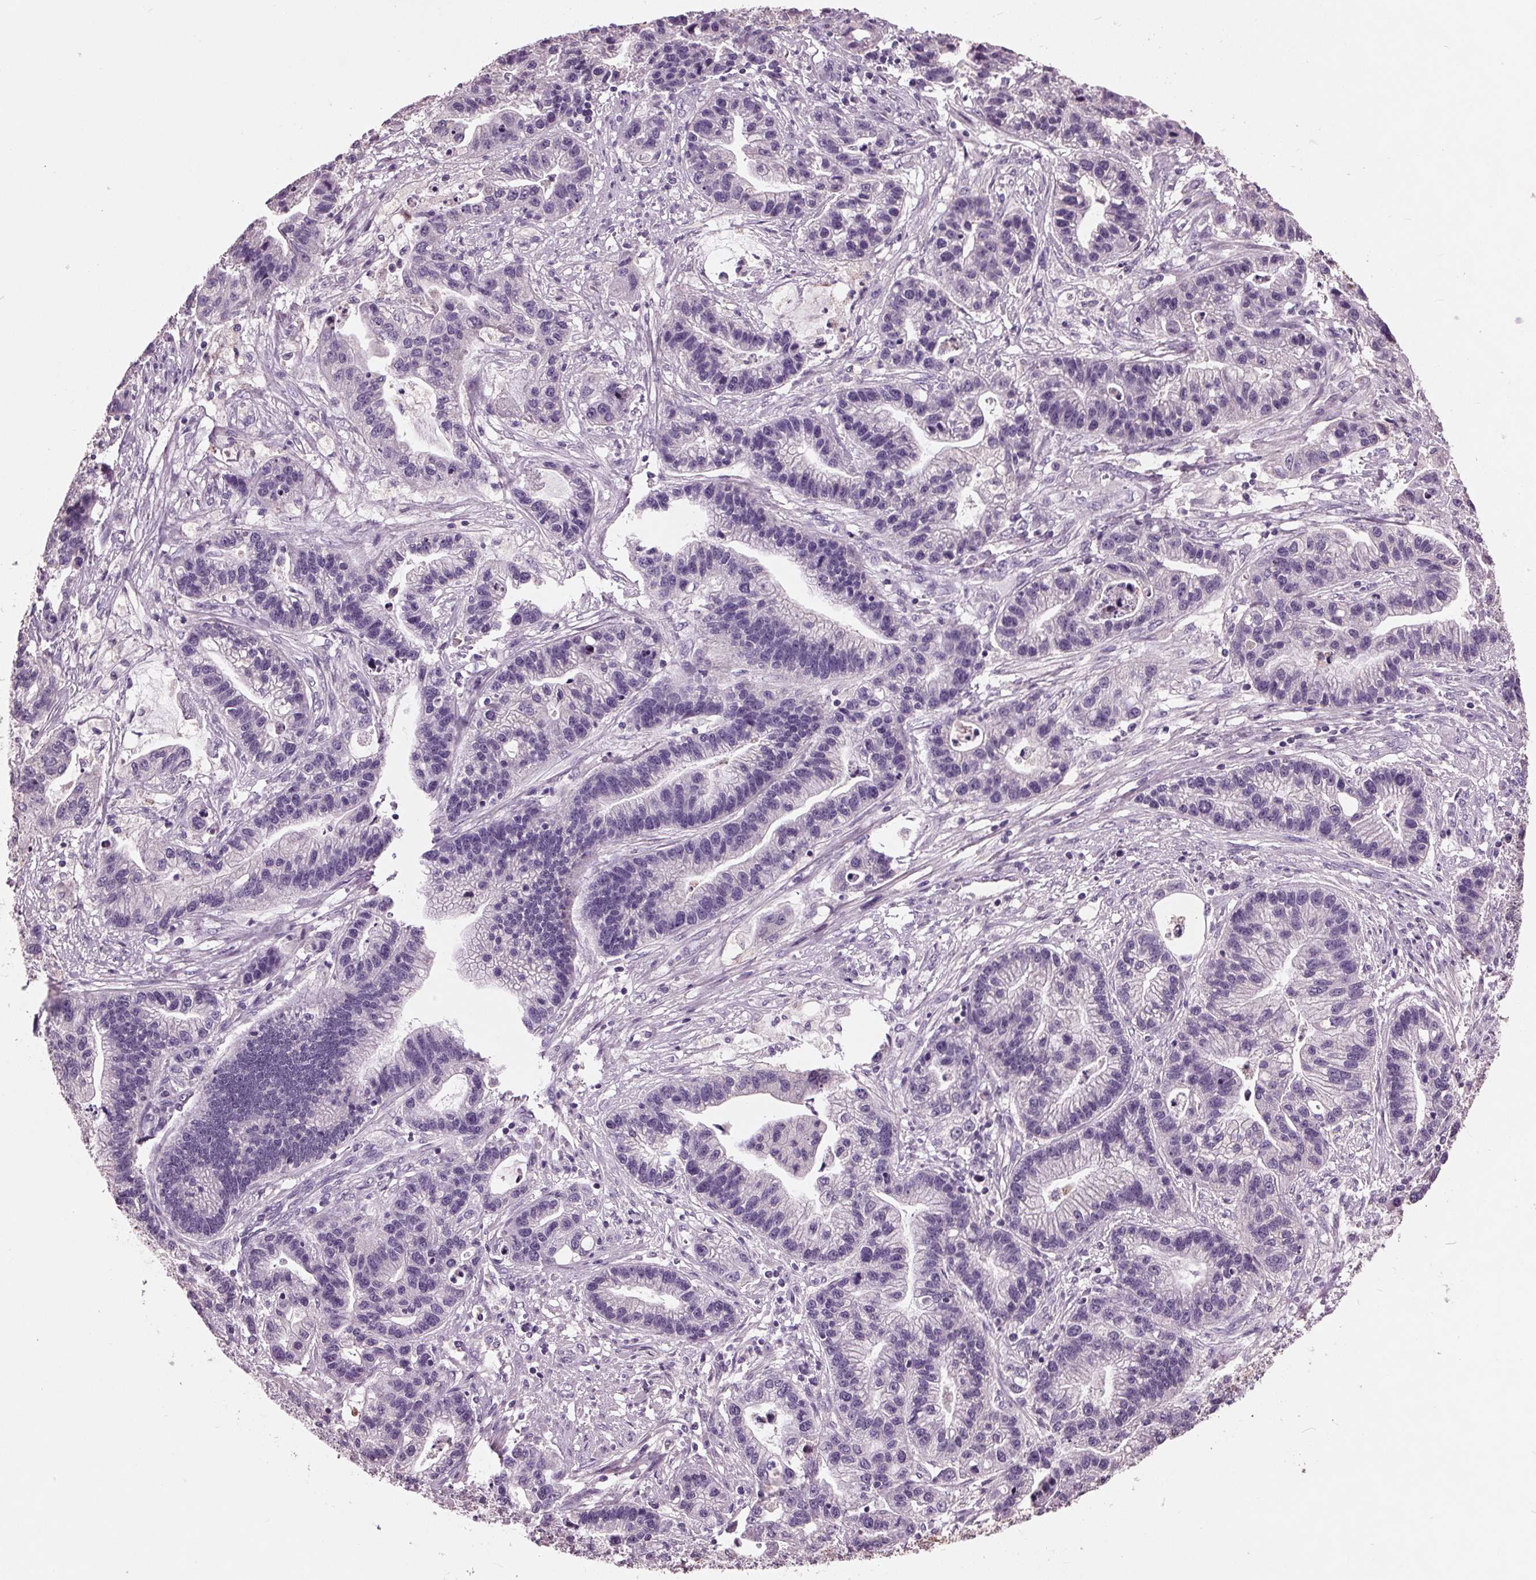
{"staining": {"intensity": "negative", "quantity": "none", "location": "none"}, "tissue": "stomach cancer", "cell_type": "Tumor cells", "image_type": "cancer", "snomed": [{"axis": "morphology", "description": "Adenocarcinoma, NOS"}, {"axis": "topography", "description": "Stomach"}], "caption": "A high-resolution photomicrograph shows immunohistochemistry (IHC) staining of stomach adenocarcinoma, which shows no significant staining in tumor cells.", "gene": "C6", "patient": {"sex": "male", "age": 83}}